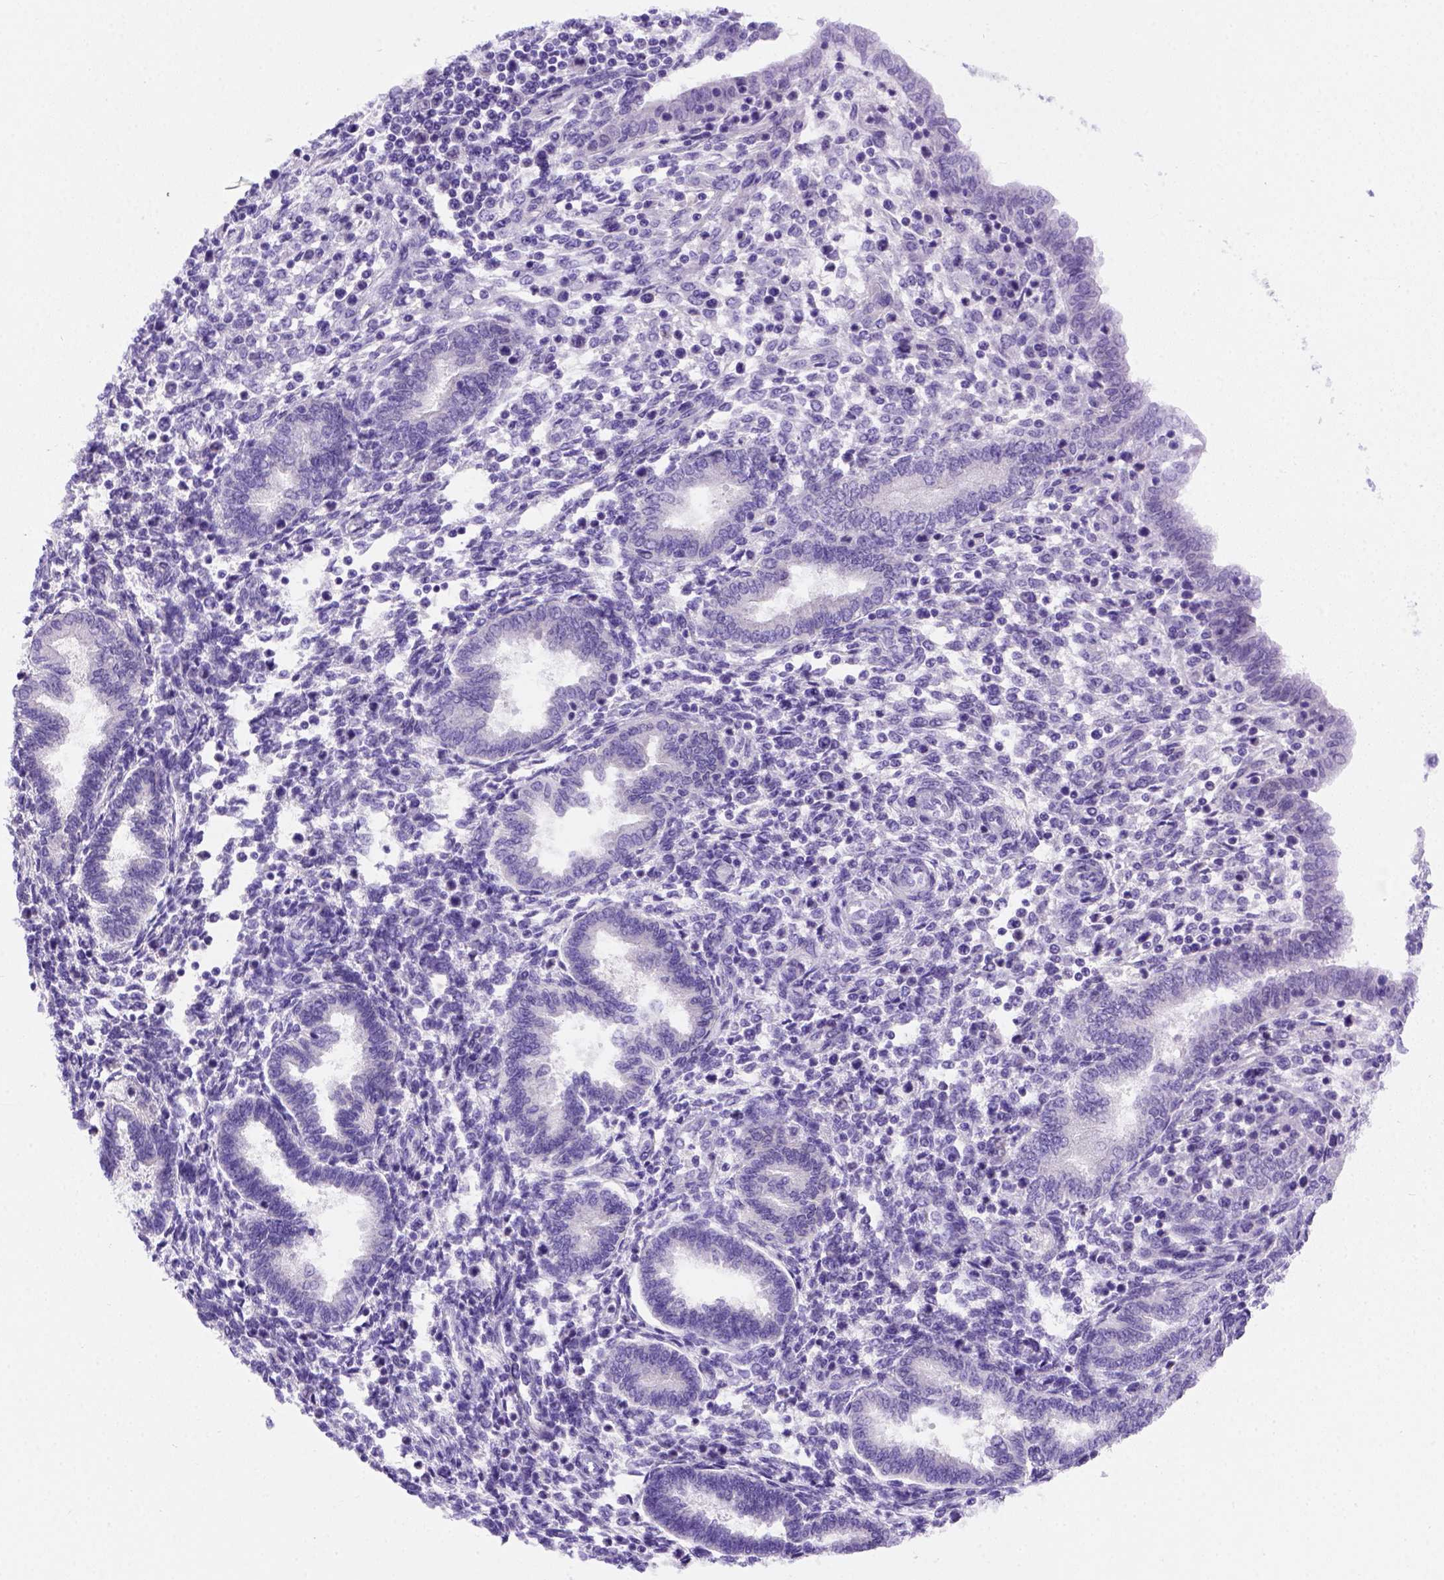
{"staining": {"intensity": "negative", "quantity": "none", "location": "none"}, "tissue": "endometrium", "cell_type": "Cells in endometrial stroma", "image_type": "normal", "snomed": [{"axis": "morphology", "description": "Normal tissue, NOS"}, {"axis": "topography", "description": "Endometrium"}], "caption": "The IHC photomicrograph has no significant expression in cells in endometrial stroma of endometrium.", "gene": "FOXI1", "patient": {"sex": "female", "age": 42}}